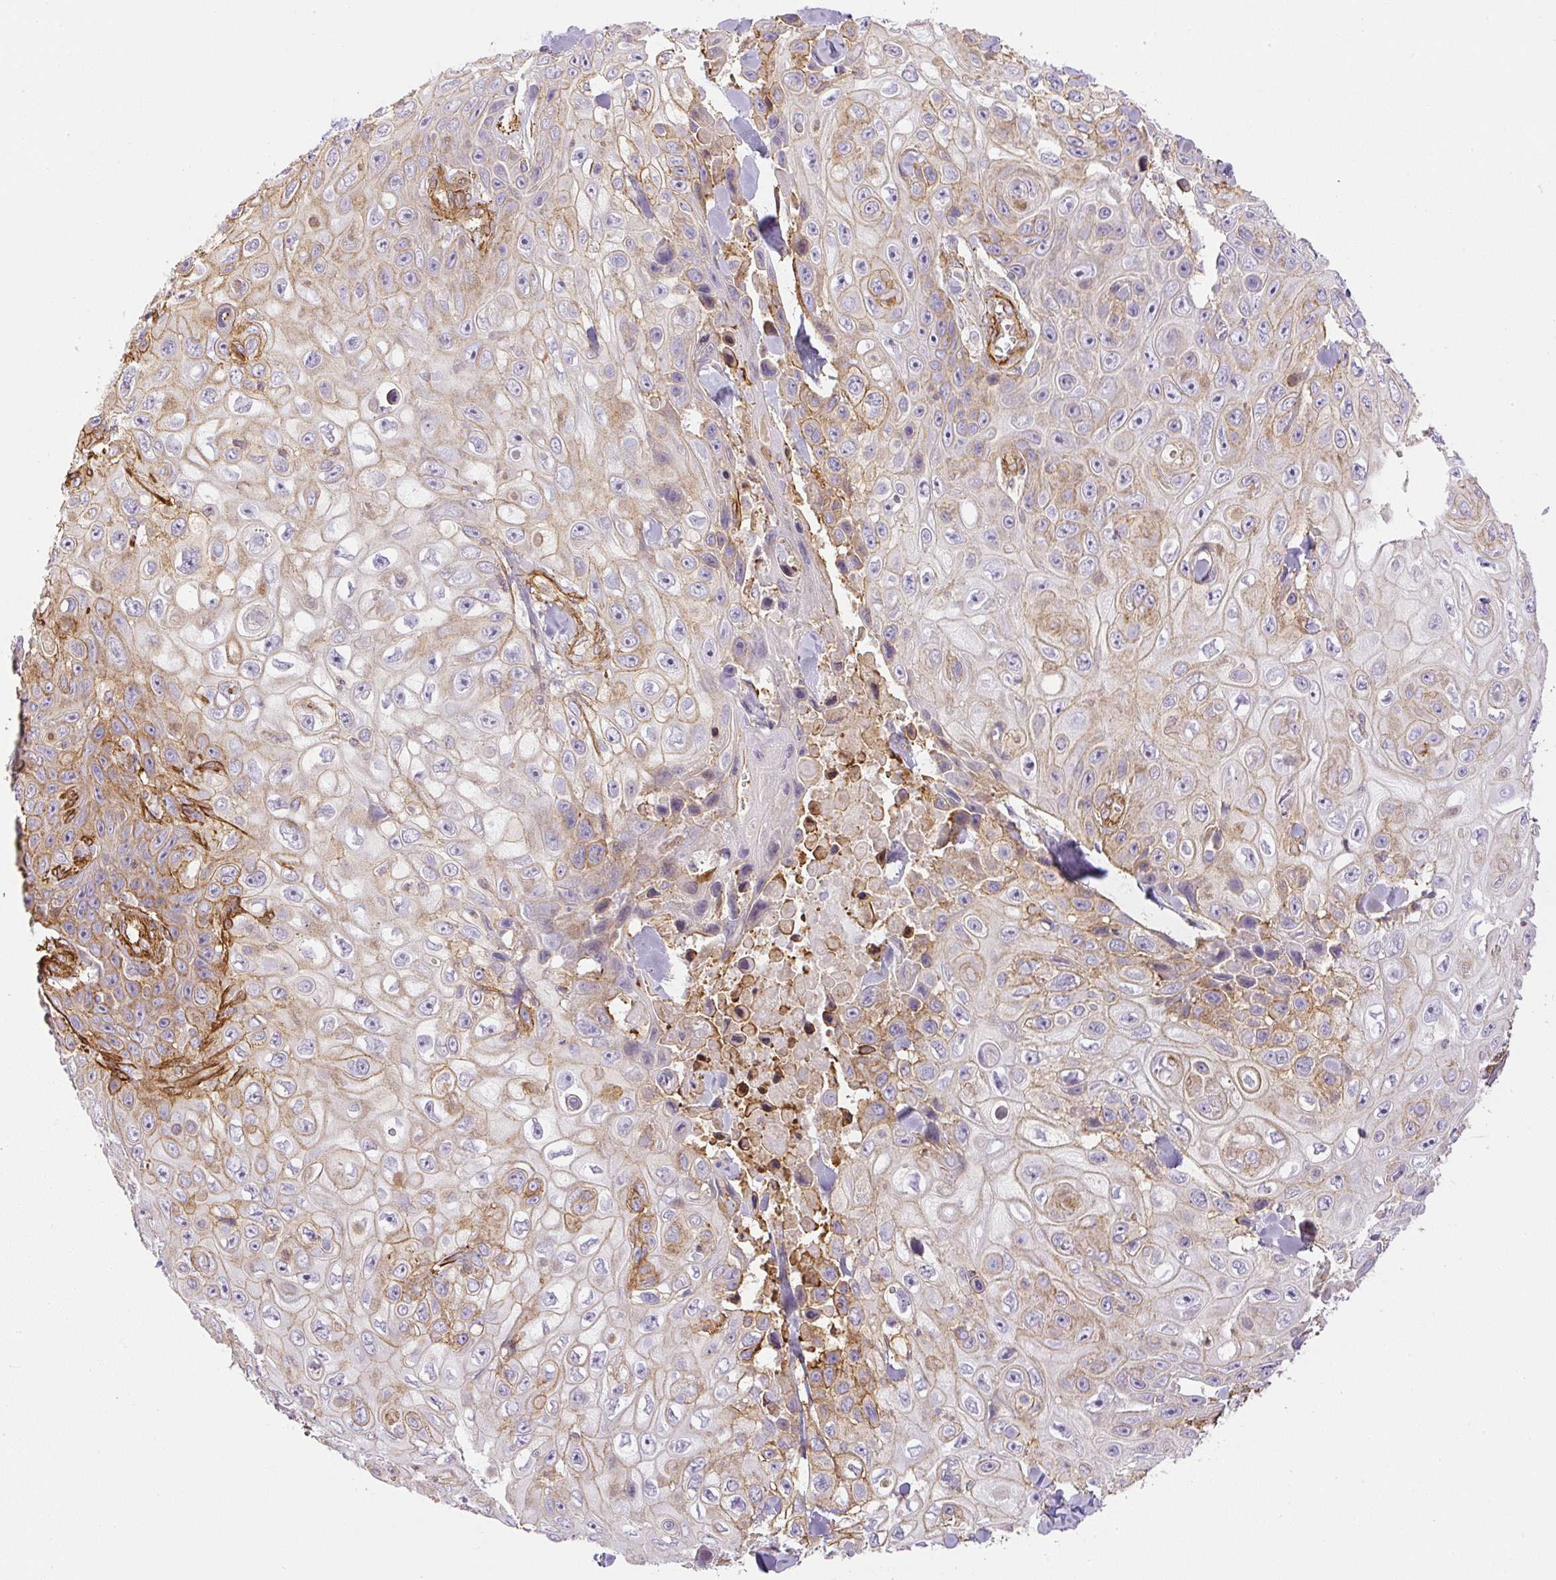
{"staining": {"intensity": "moderate", "quantity": "<25%", "location": "cytoplasmic/membranous"}, "tissue": "skin cancer", "cell_type": "Tumor cells", "image_type": "cancer", "snomed": [{"axis": "morphology", "description": "Squamous cell carcinoma, NOS"}, {"axis": "topography", "description": "Skin"}], "caption": "Immunohistochemistry image of neoplastic tissue: skin cancer (squamous cell carcinoma) stained using IHC exhibits low levels of moderate protein expression localized specifically in the cytoplasmic/membranous of tumor cells, appearing as a cytoplasmic/membranous brown color.", "gene": "MYL12A", "patient": {"sex": "male", "age": 82}}